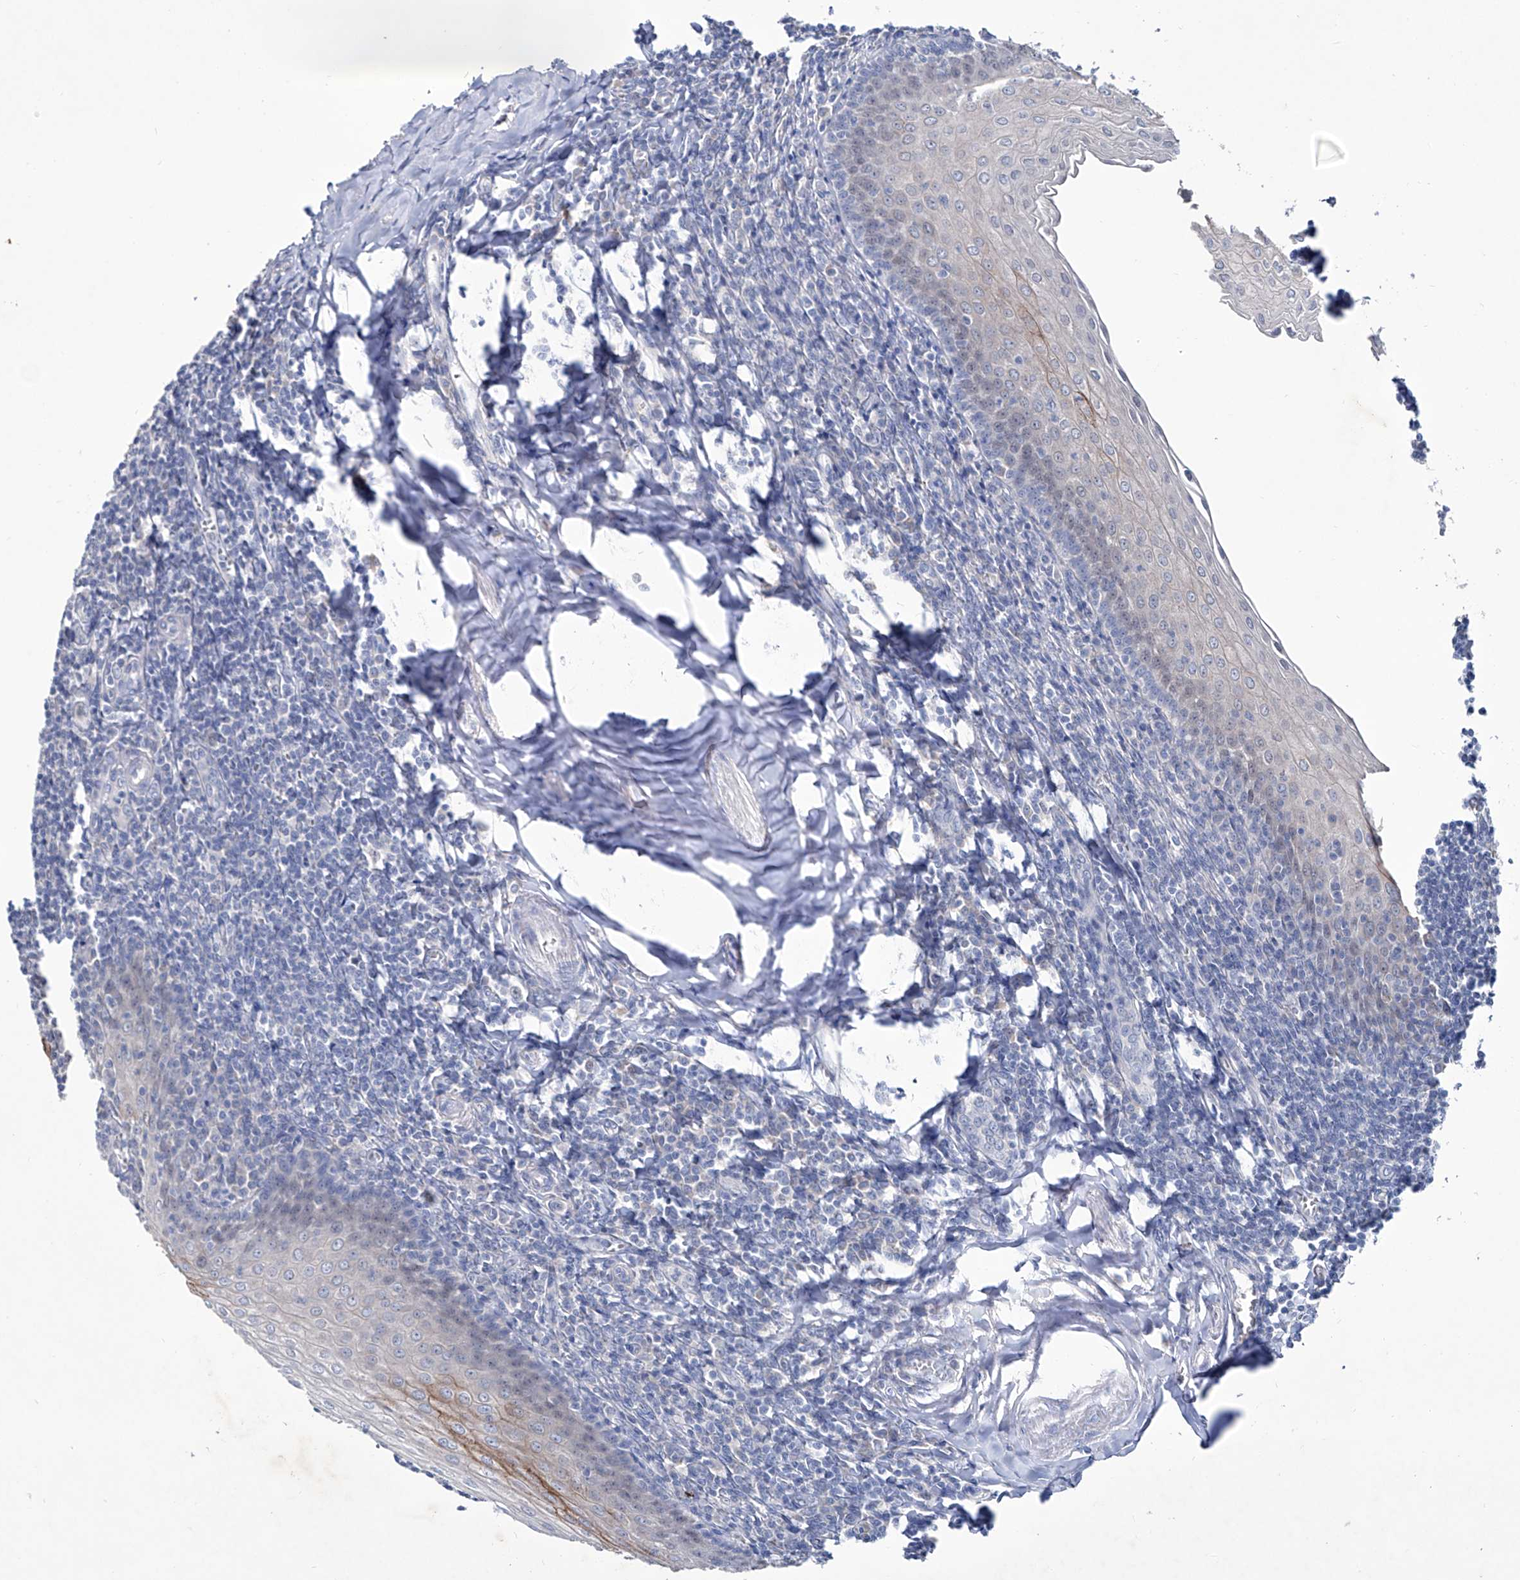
{"staining": {"intensity": "negative", "quantity": "none", "location": "none"}, "tissue": "tonsil", "cell_type": "Germinal center cells", "image_type": "normal", "snomed": [{"axis": "morphology", "description": "Normal tissue, NOS"}, {"axis": "topography", "description": "Tonsil"}], "caption": "Immunohistochemistry micrograph of normal human tonsil stained for a protein (brown), which displays no positivity in germinal center cells.", "gene": "KLHL17", "patient": {"sex": "male", "age": 27}}